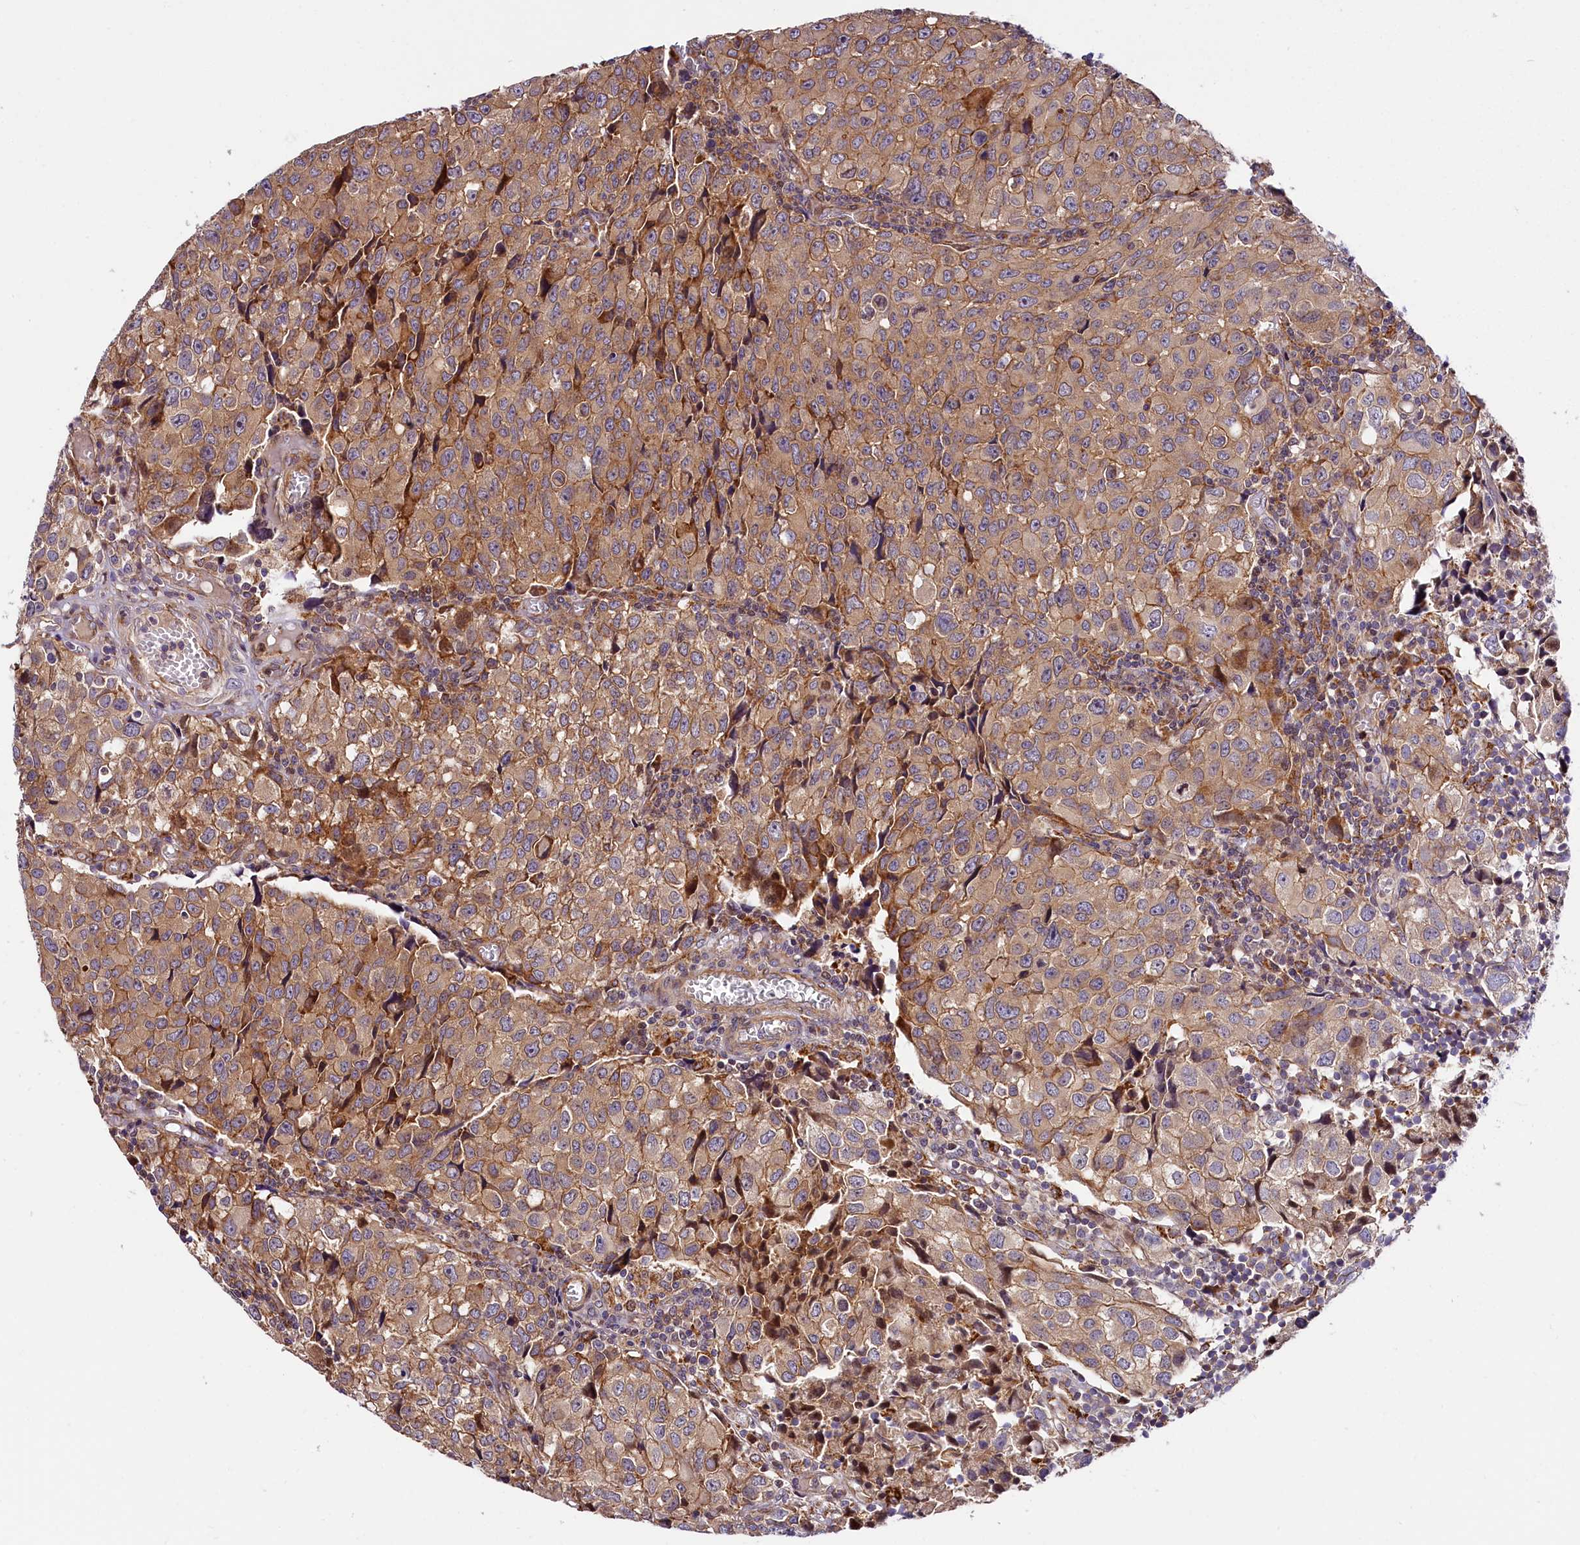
{"staining": {"intensity": "moderate", "quantity": ">75%", "location": "cytoplasmic/membranous"}, "tissue": "urothelial cancer", "cell_type": "Tumor cells", "image_type": "cancer", "snomed": [{"axis": "morphology", "description": "Urothelial carcinoma, High grade"}, {"axis": "topography", "description": "Urinary bladder"}], "caption": "Moderate cytoplasmic/membranous protein staining is seen in approximately >75% of tumor cells in urothelial carcinoma (high-grade).", "gene": "ARMC6", "patient": {"sex": "female", "age": 75}}